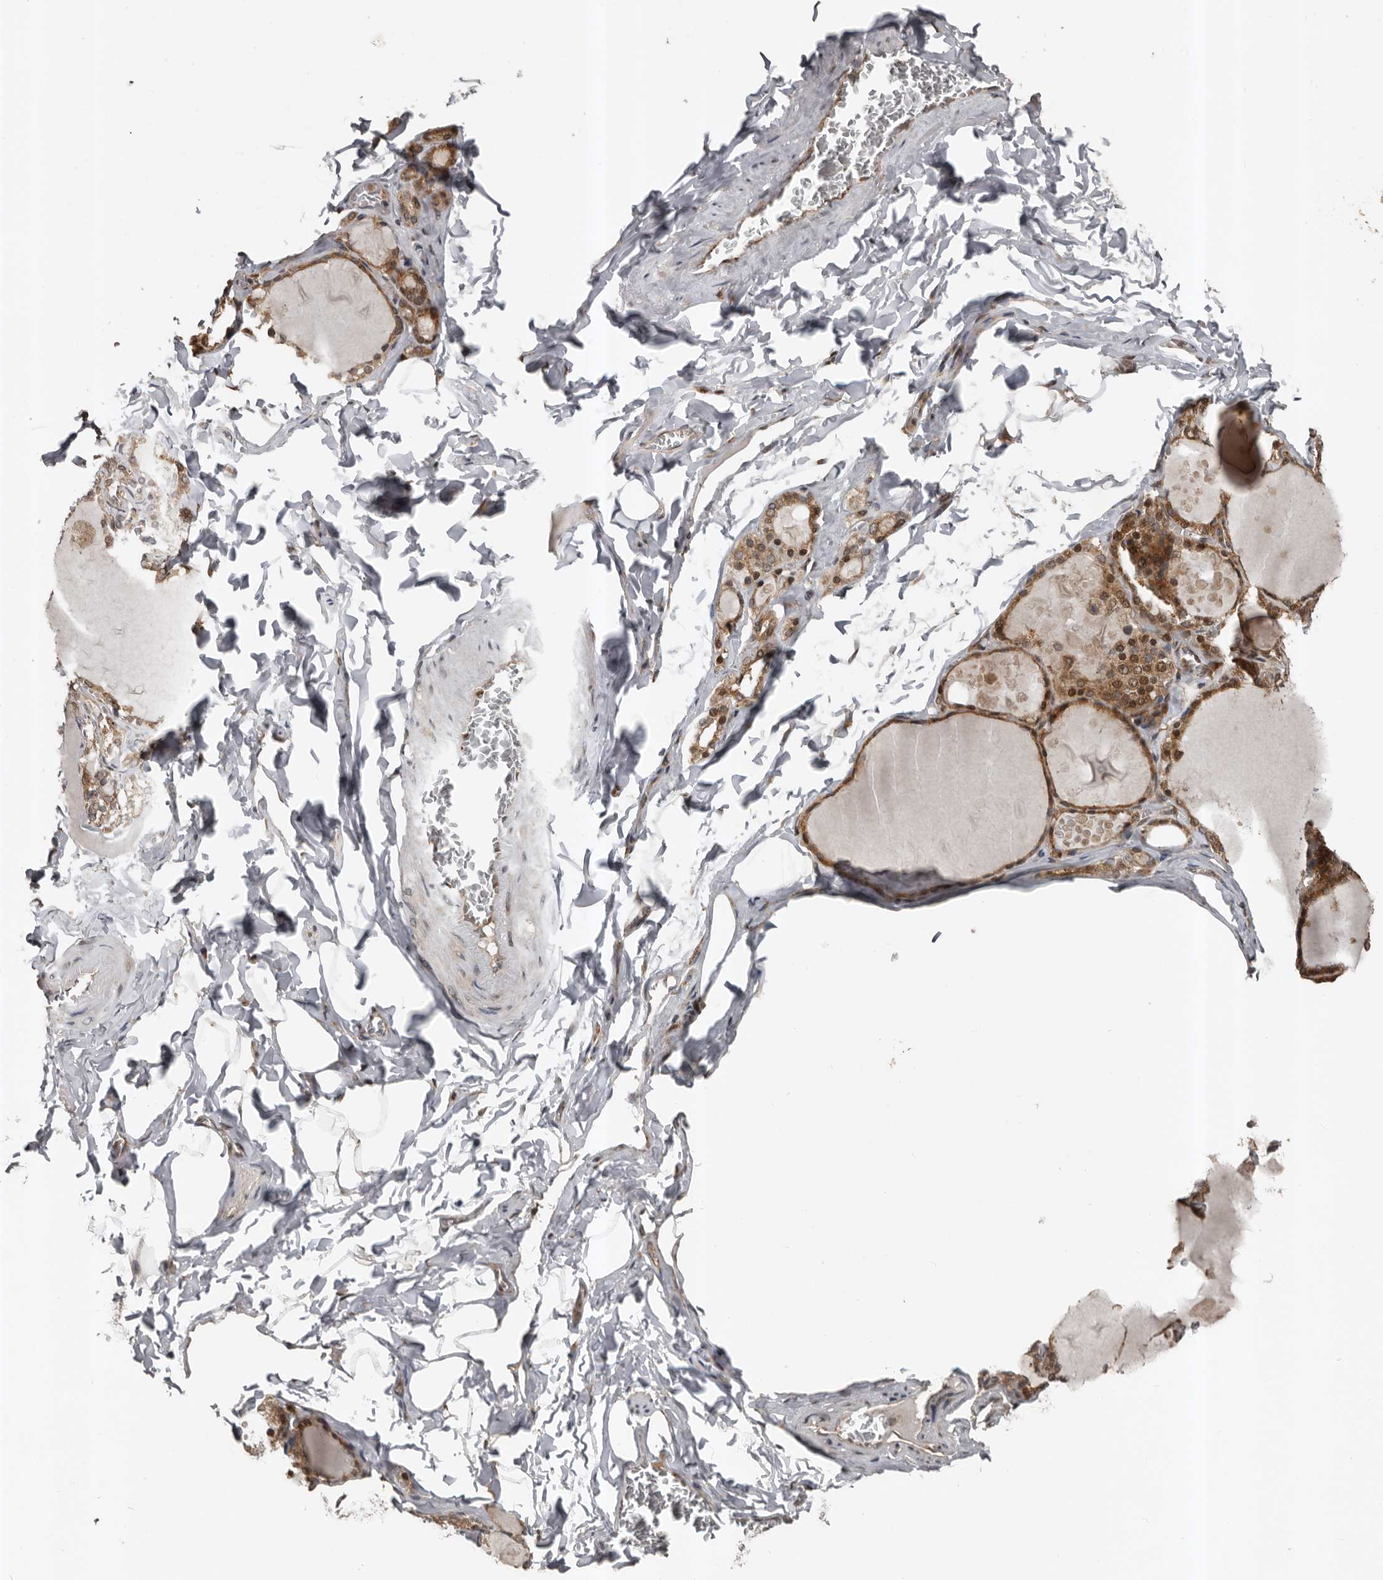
{"staining": {"intensity": "moderate", "quantity": ">75%", "location": "cytoplasmic/membranous,nuclear"}, "tissue": "thyroid gland", "cell_type": "Glandular cells", "image_type": "normal", "snomed": [{"axis": "morphology", "description": "Normal tissue, NOS"}, {"axis": "topography", "description": "Thyroid gland"}], "caption": "Thyroid gland stained with DAB immunohistochemistry (IHC) demonstrates medium levels of moderate cytoplasmic/membranous,nuclear staining in approximately >75% of glandular cells. (DAB IHC with brightfield microscopy, high magnification).", "gene": "CCDC190", "patient": {"sex": "male", "age": 56}}